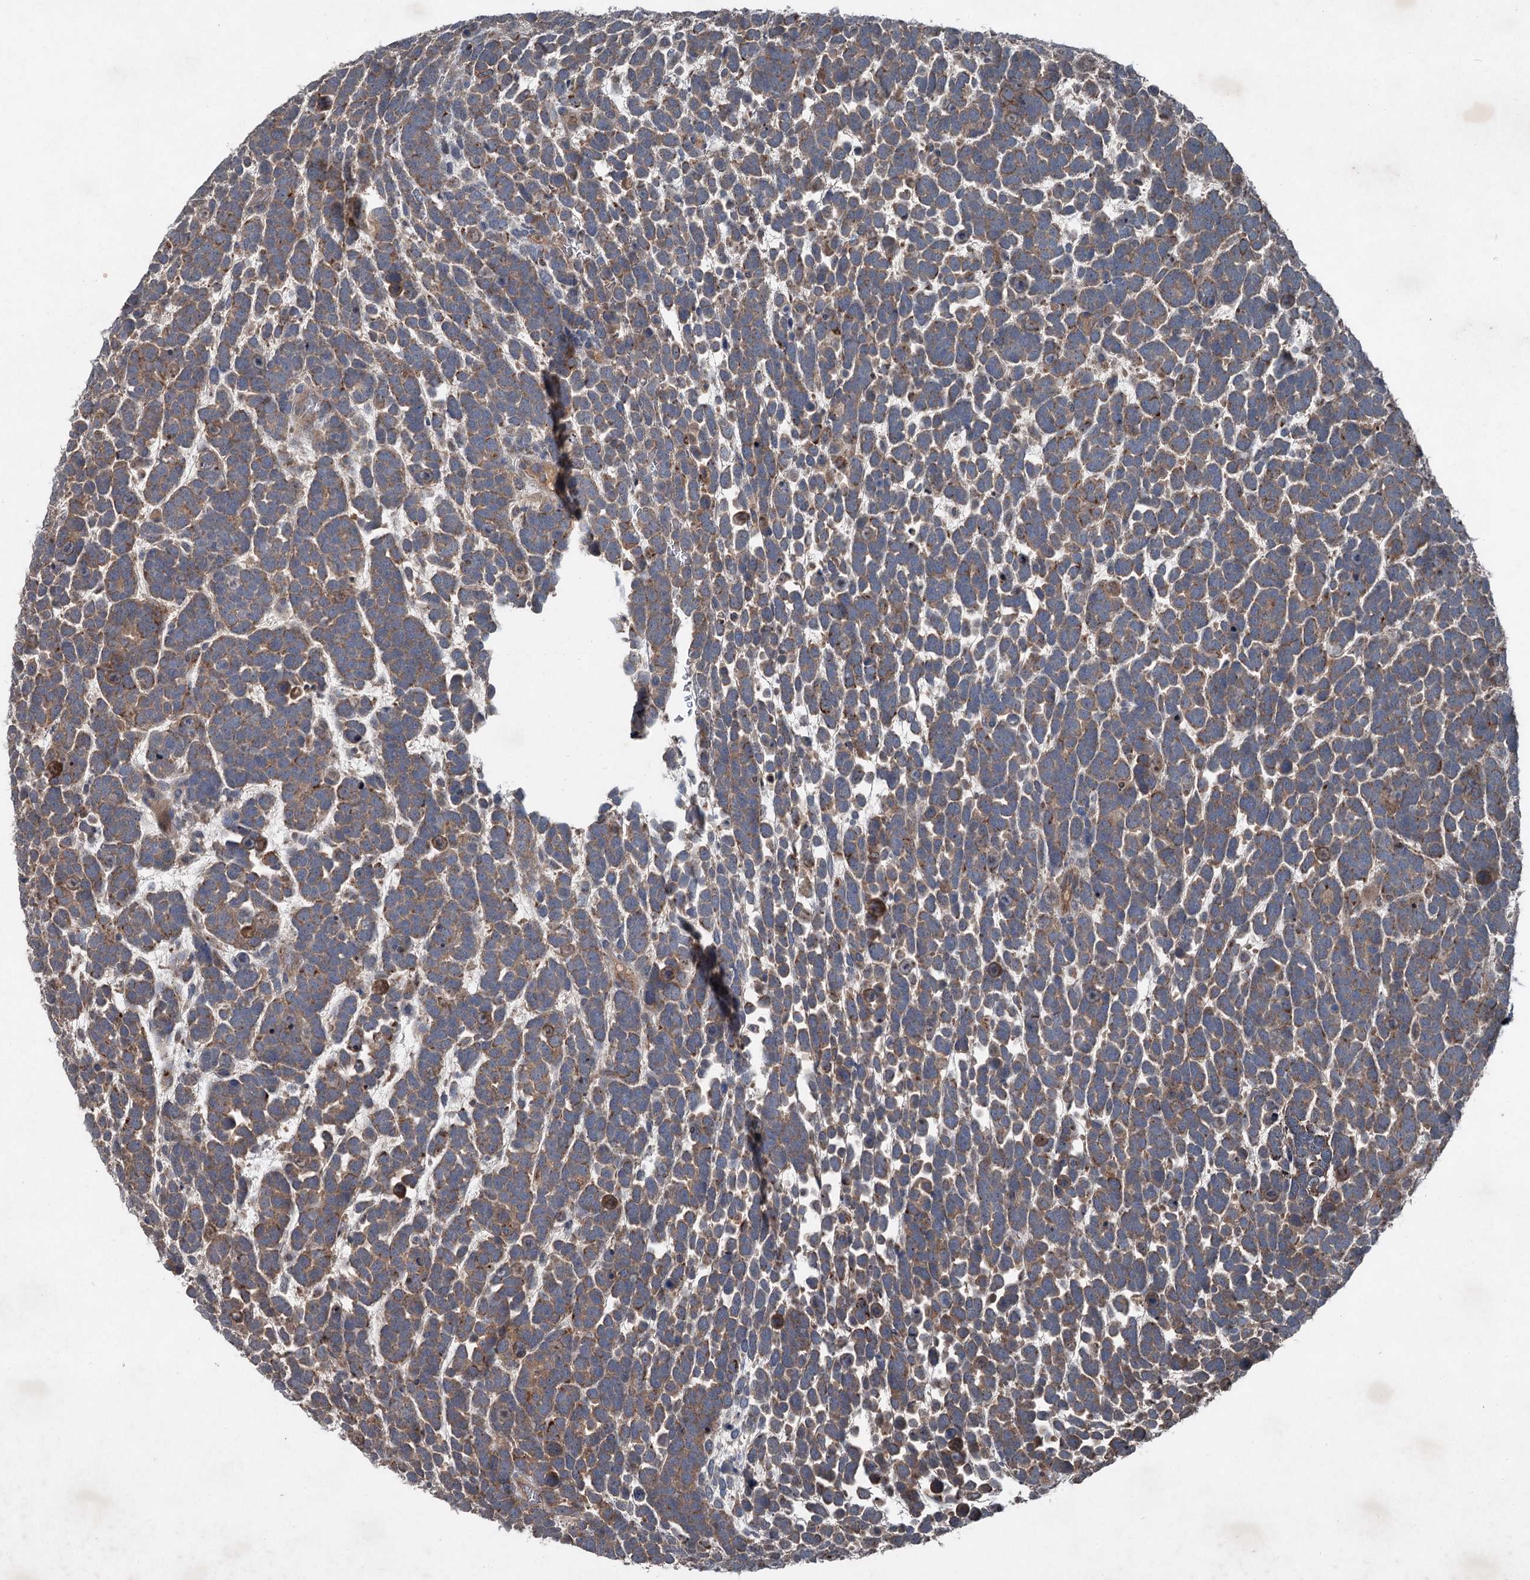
{"staining": {"intensity": "moderate", "quantity": "25%-75%", "location": "cytoplasmic/membranous"}, "tissue": "urothelial cancer", "cell_type": "Tumor cells", "image_type": "cancer", "snomed": [{"axis": "morphology", "description": "Urothelial carcinoma, High grade"}, {"axis": "topography", "description": "Urinary bladder"}], "caption": "Tumor cells exhibit medium levels of moderate cytoplasmic/membranous positivity in about 25%-75% of cells in high-grade urothelial carcinoma.", "gene": "ALAS1", "patient": {"sex": "female", "age": 82}}